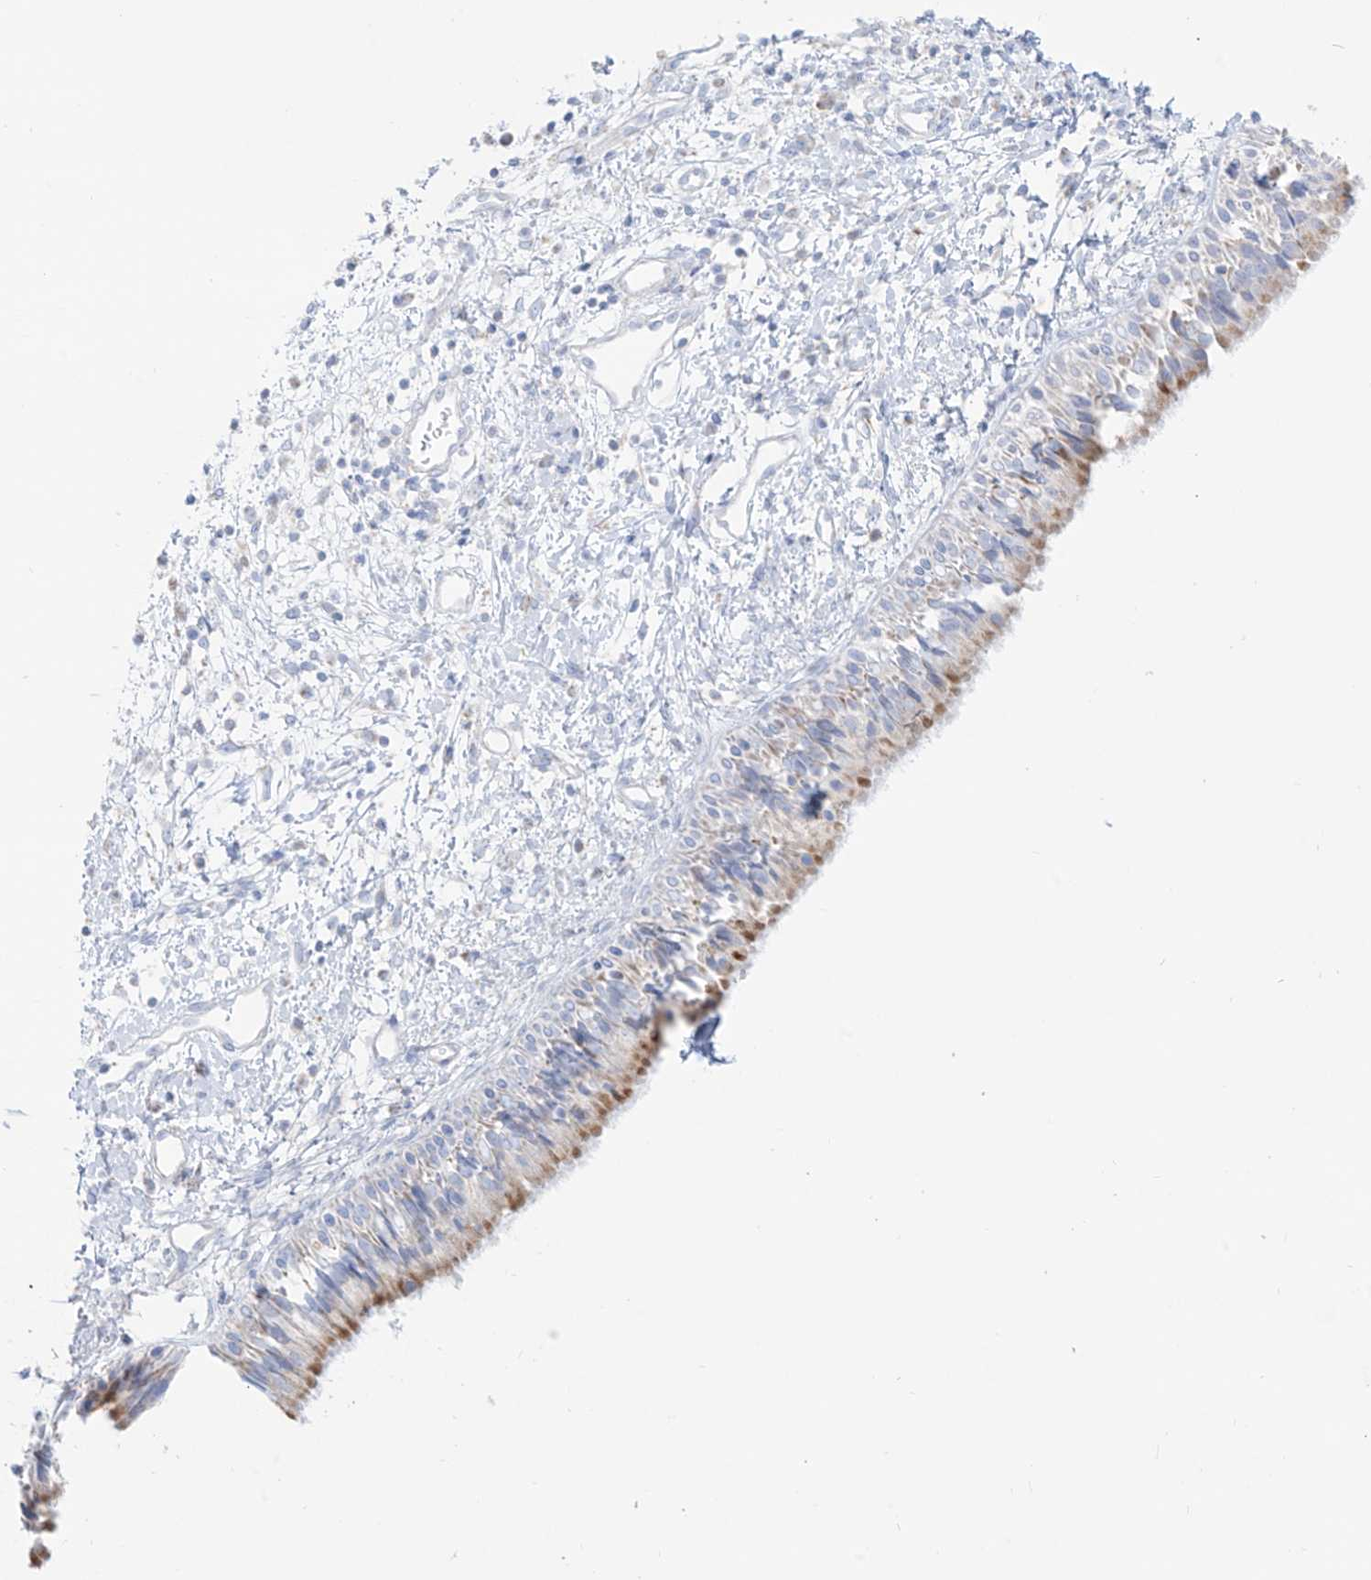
{"staining": {"intensity": "moderate", "quantity": "25%-75%", "location": "cytoplasmic/membranous"}, "tissue": "nasopharynx", "cell_type": "Respiratory epithelial cells", "image_type": "normal", "snomed": [{"axis": "morphology", "description": "Normal tissue, NOS"}, {"axis": "topography", "description": "Nasopharynx"}], "caption": "A micrograph of human nasopharynx stained for a protein shows moderate cytoplasmic/membranous brown staining in respiratory epithelial cells.", "gene": "SLC26A3", "patient": {"sex": "male", "age": 22}}